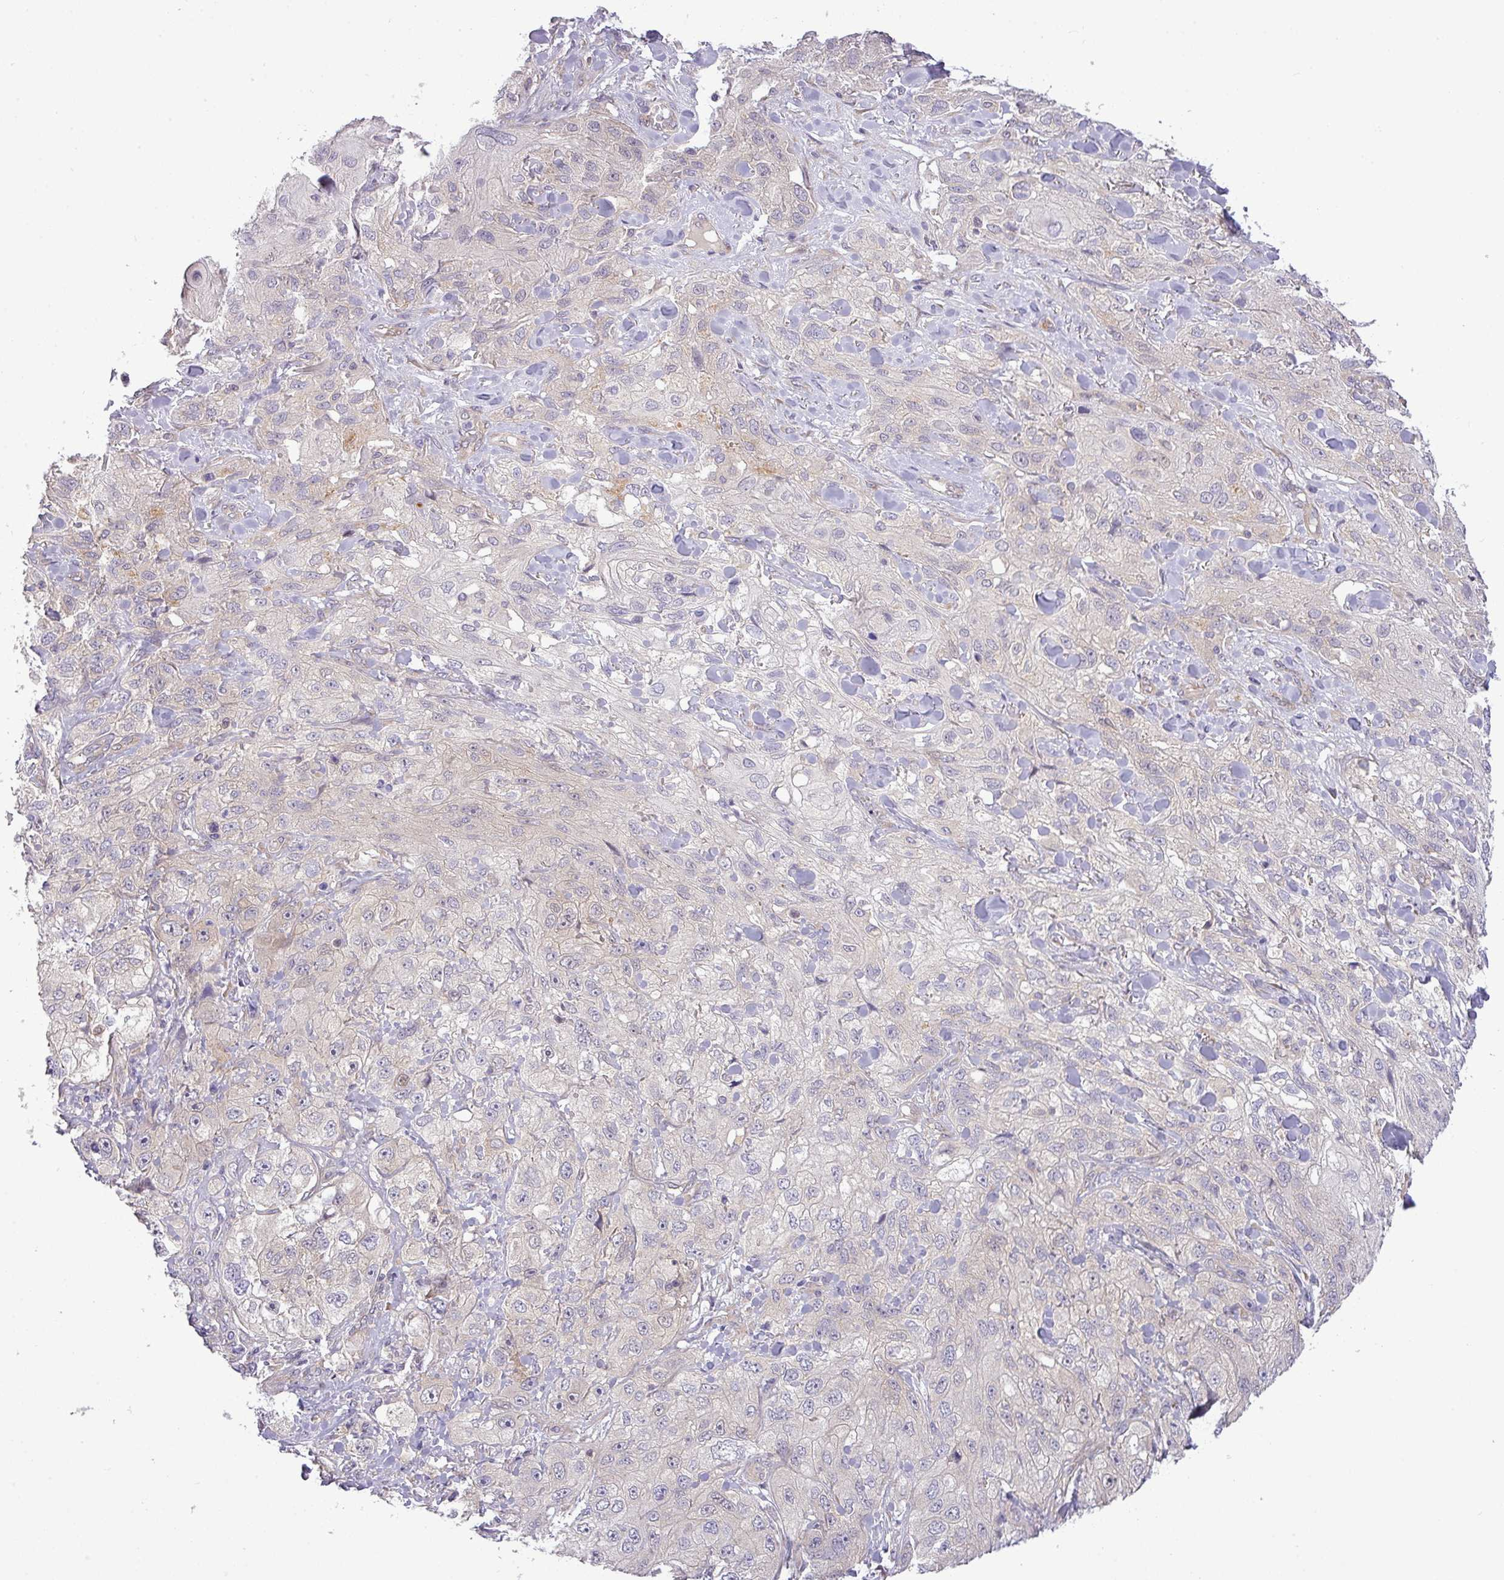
{"staining": {"intensity": "negative", "quantity": "none", "location": "none"}, "tissue": "skin cancer", "cell_type": "Tumor cells", "image_type": "cancer", "snomed": [{"axis": "morphology", "description": "Squamous cell carcinoma, NOS"}, {"axis": "topography", "description": "Skin"}, {"axis": "topography", "description": "Vulva"}], "caption": "An immunohistochemistry (IHC) histopathology image of skin cancer is shown. There is no staining in tumor cells of skin cancer. (Stains: DAB IHC with hematoxylin counter stain, Microscopy: brightfield microscopy at high magnification).", "gene": "FAM222B", "patient": {"sex": "female", "age": 86}}